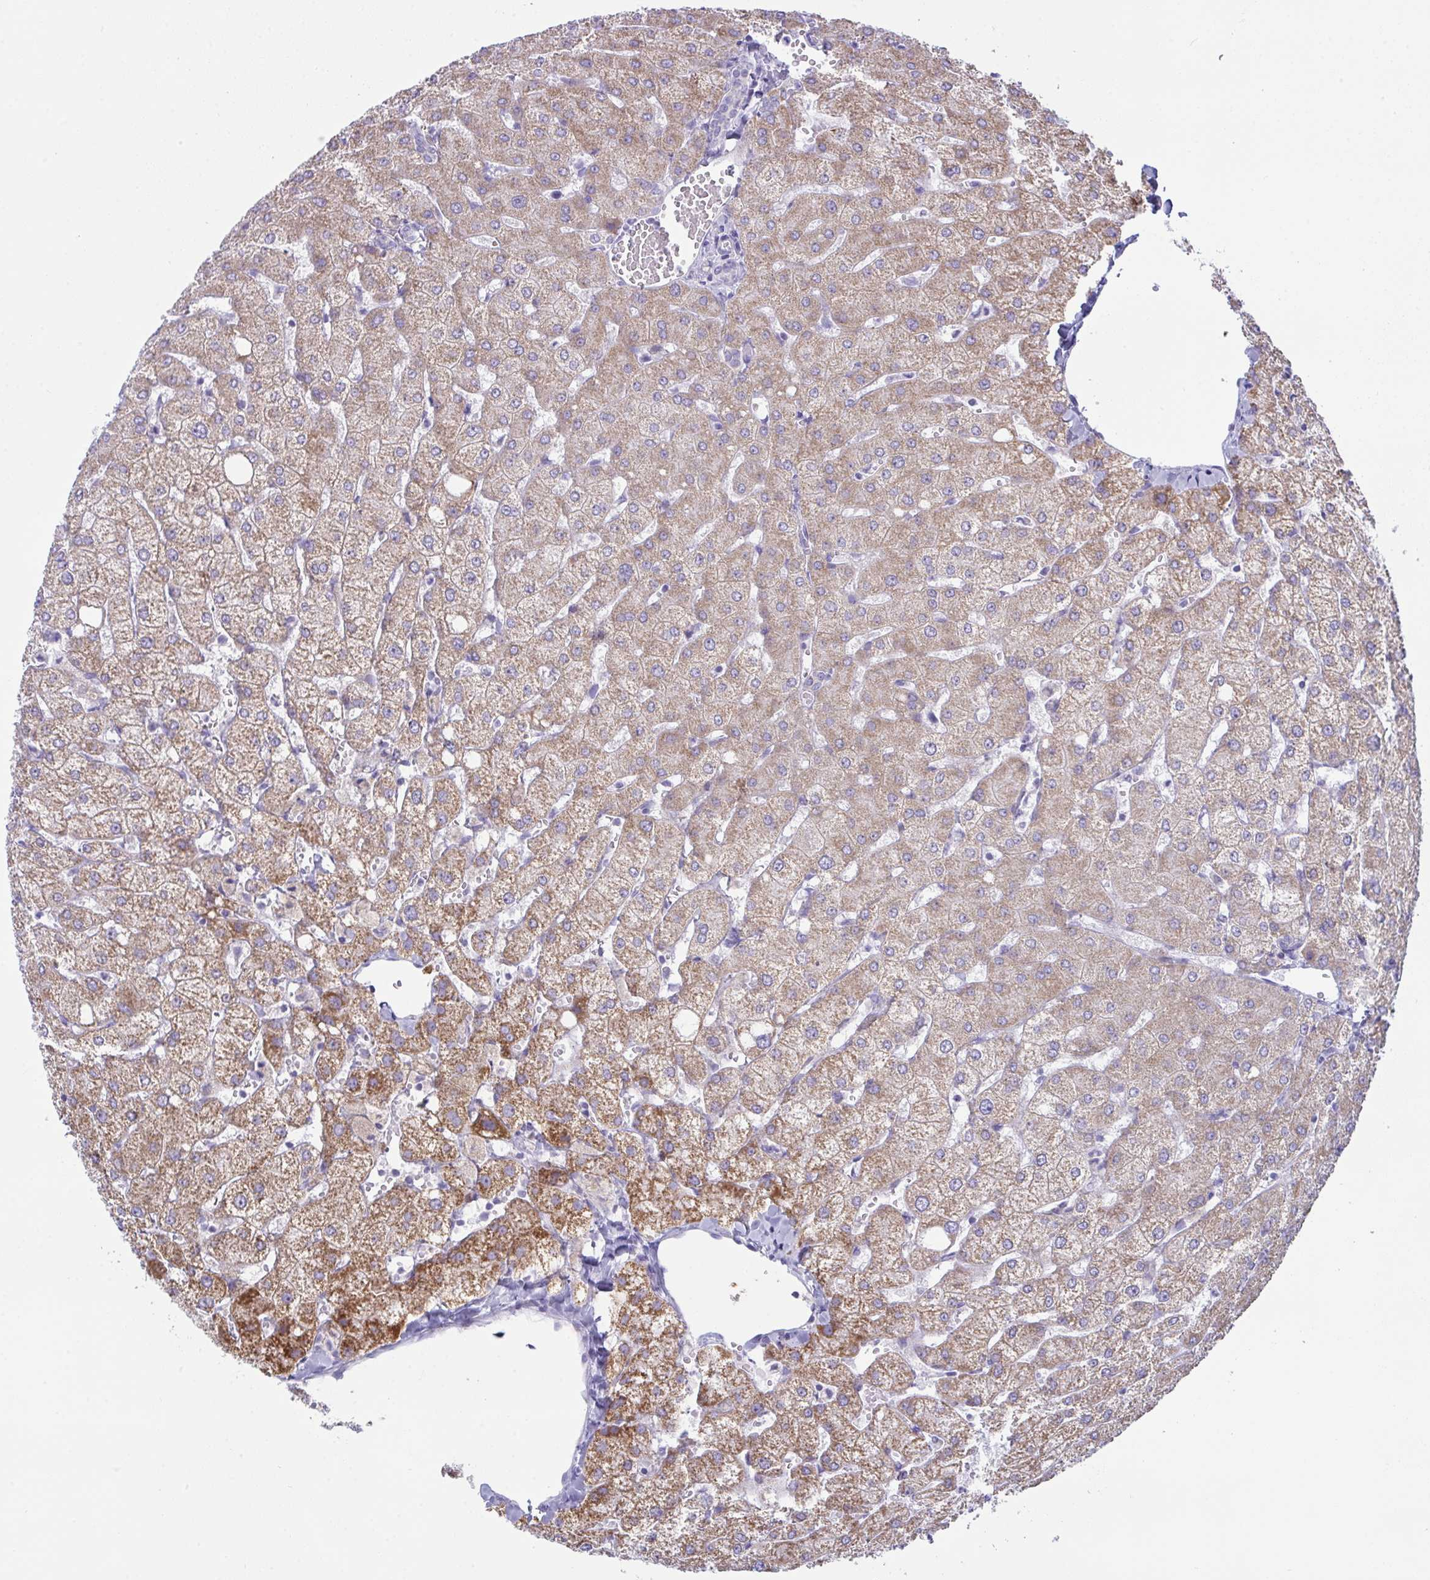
{"staining": {"intensity": "negative", "quantity": "none", "location": "none"}, "tissue": "liver", "cell_type": "Cholangiocytes", "image_type": "normal", "snomed": [{"axis": "morphology", "description": "Normal tissue, NOS"}, {"axis": "topography", "description": "Liver"}], "caption": "This is an immunohistochemistry micrograph of unremarkable human liver. There is no positivity in cholangiocytes.", "gene": "BBS1", "patient": {"sex": "female", "age": 54}}